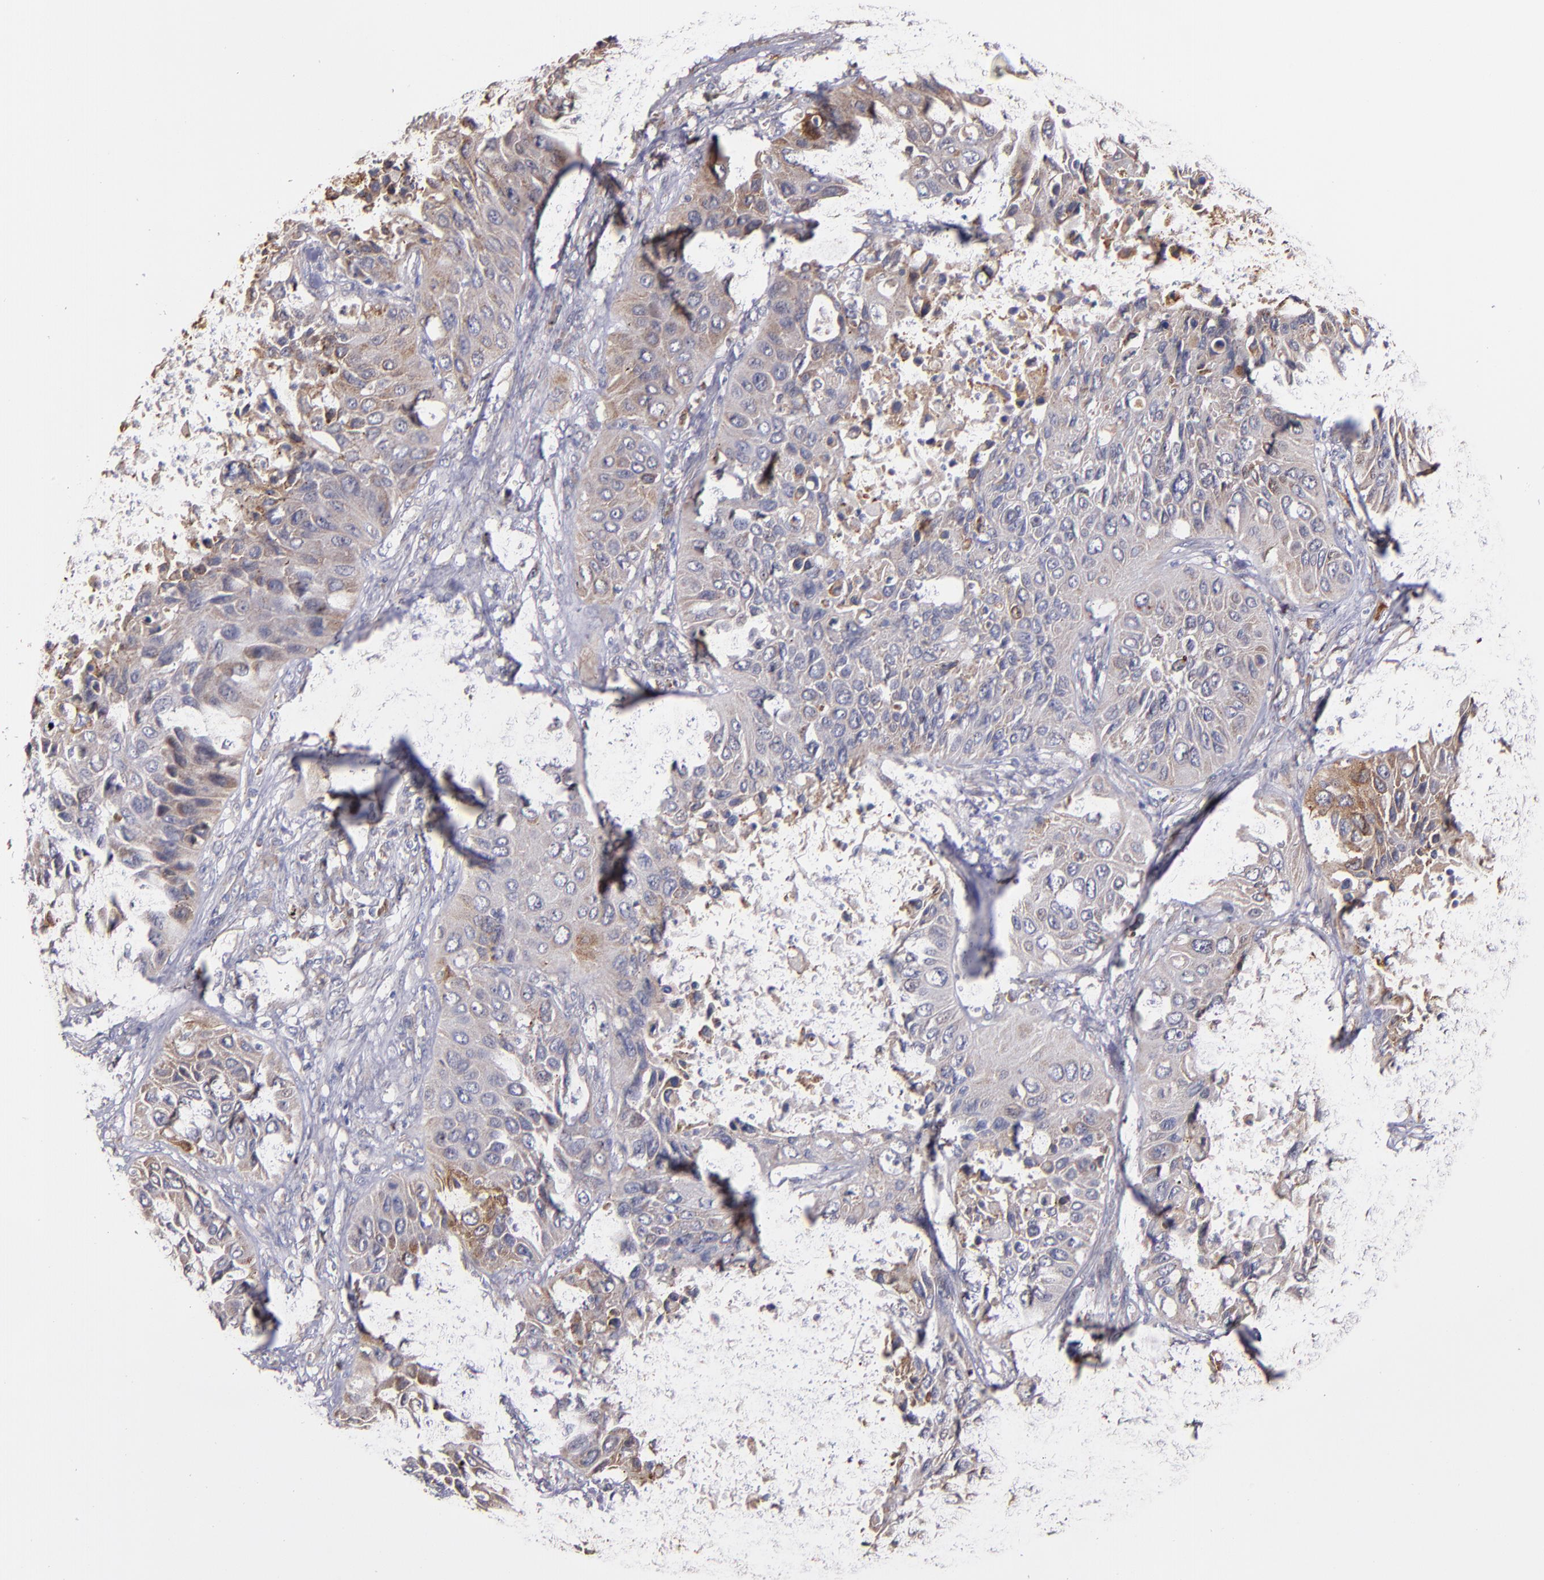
{"staining": {"intensity": "weak", "quantity": ">75%", "location": "cytoplasmic/membranous"}, "tissue": "lung cancer", "cell_type": "Tumor cells", "image_type": "cancer", "snomed": [{"axis": "morphology", "description": "Squamous cell carcinoma, NOS"}, {"axis": "topography", "description": "Lung"}], "caption": "Weak cytoplasmic/membranous protein positivity is present in approximately >75% of tumor cells in lung cancer.", "gene": "IFIH1", "patient": {"sex": "female", "age": 76}}